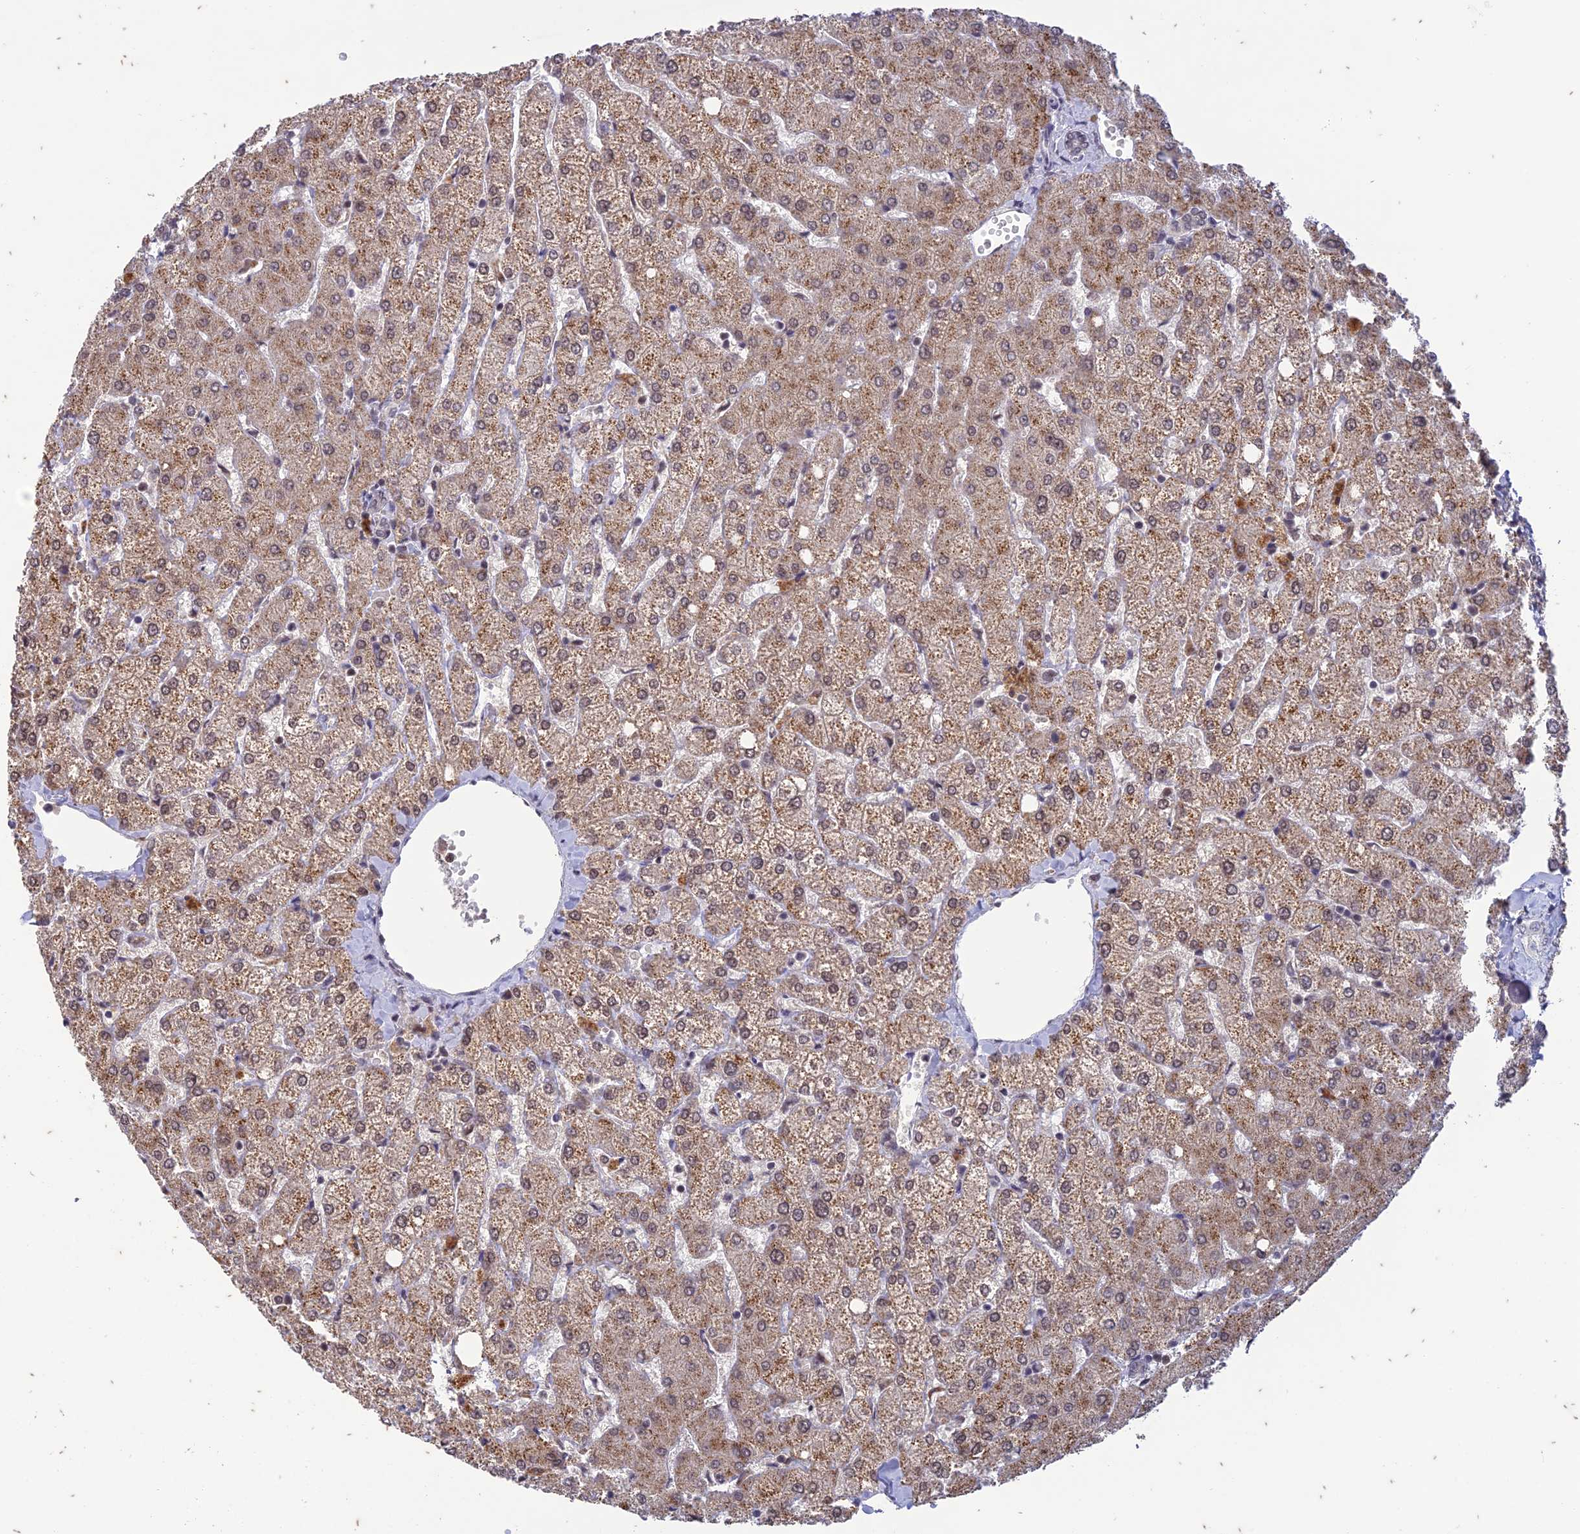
{"staining": {"intensity": "negative", "quantity": "none", "location": "none"}, "tissue": "liver", "cell_type": "Cholangiocytes", "image_type": "normal", "snomed": [{"axis": "morphology", "description": "Normal tissue, NOS"}, {"axis": "topography", "description": "Liver"}], "caption": "This is an immunohistochemistry (IHC) photomicrograph of normal human liver. There is no positivity in cholangiocytes.", "gene": "POP4", "patient": {"sex": "female", "age": 54}}